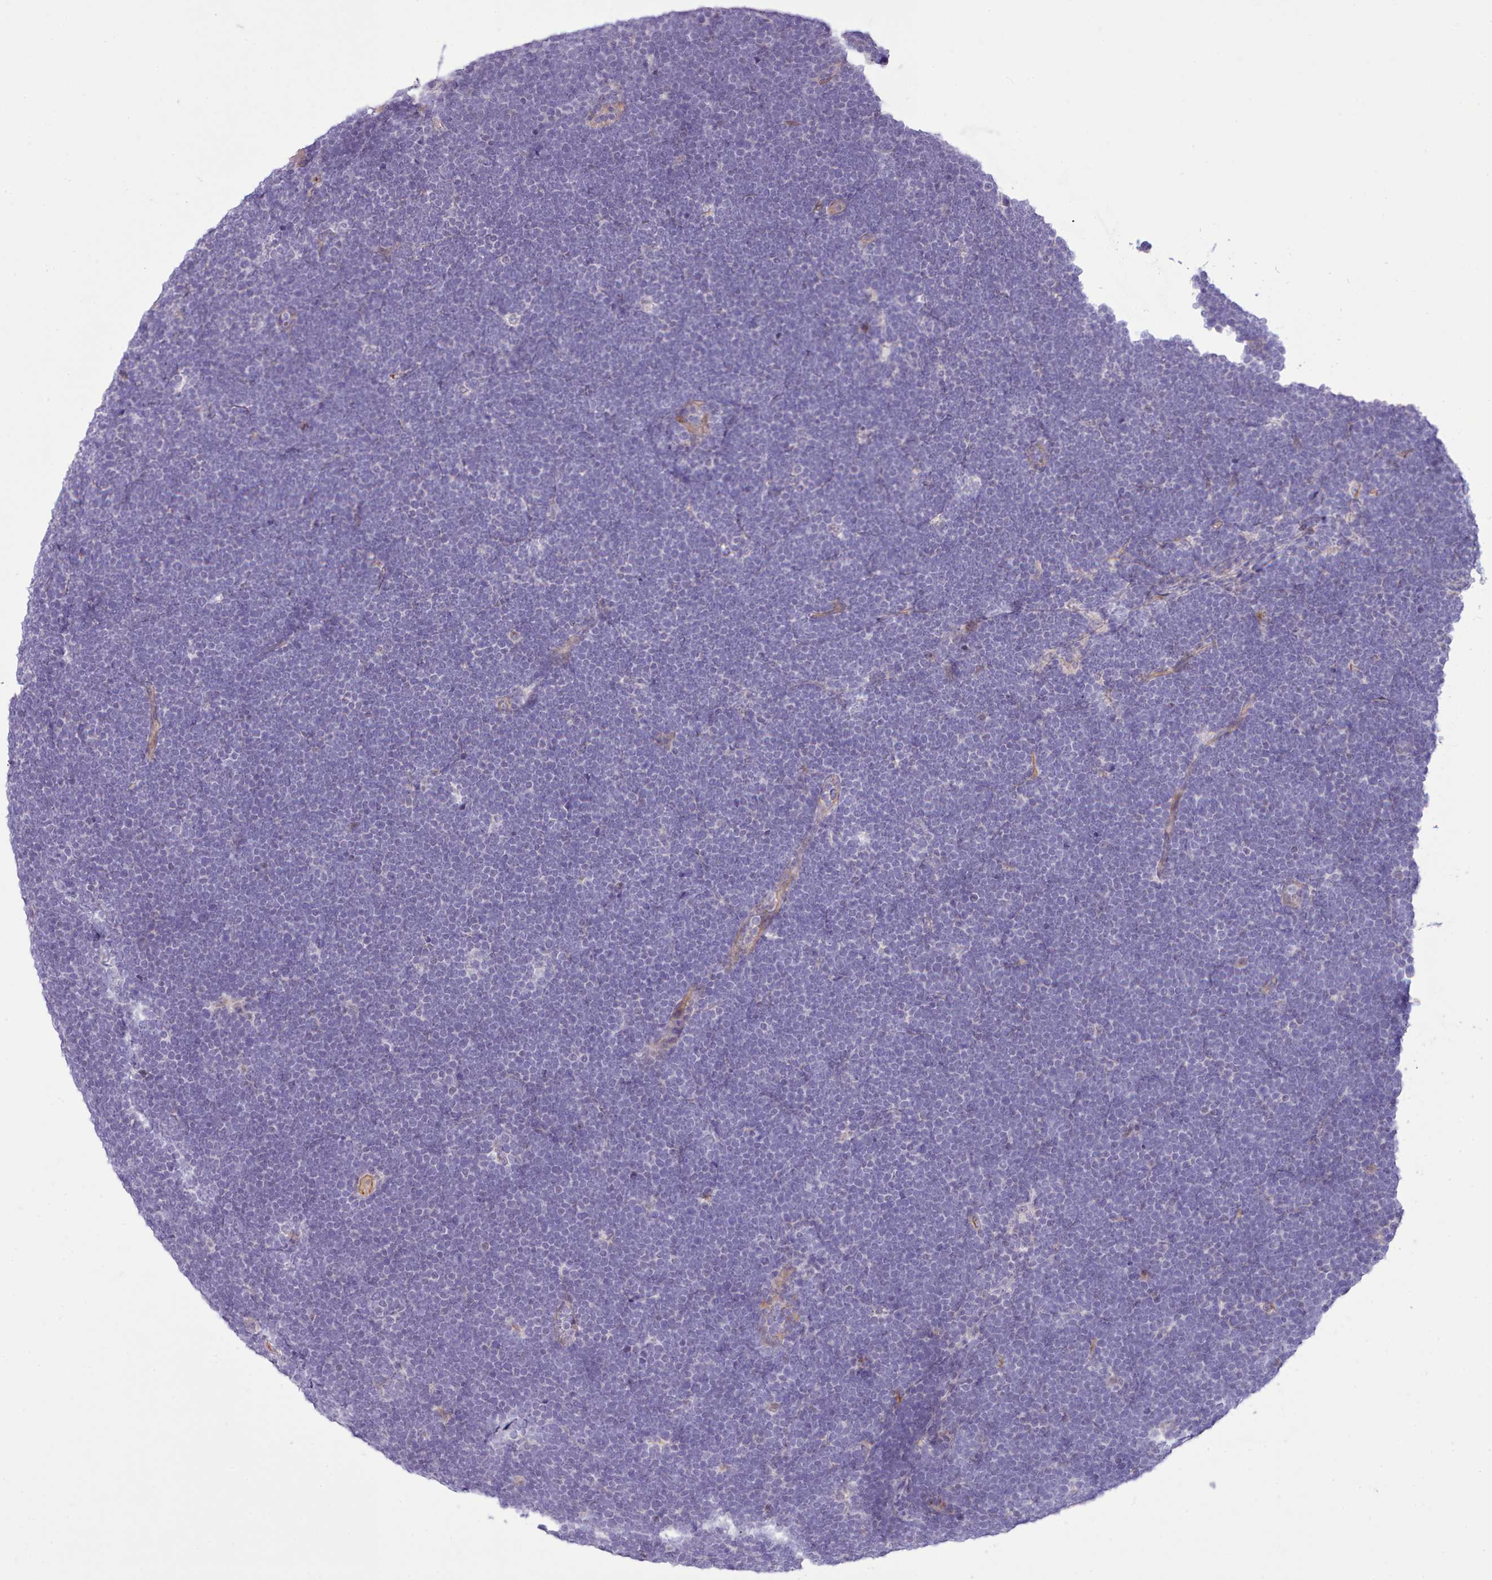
{"staining": {"intensity": "negative", "quantity": "none", "location": "none"}, "tissue": "lymphoma", "cell_type": "Tumor cells", "image_type": "cancer", "snomed": [{"axis": "morphology", "description": "Malignant lymphoma, non-Hodgkin's type, High grade"}, {"axis": "topography", "description": "Lymph node"}], "caption": "The photomicrograph displays no staining of tumor cells in malignant lymphoma, non-Hodgkin's type (high-grade). (Brightfield microscopy of DAB immunohistochemistry (IHC) at high magnification).", "gene": "CYP2A13", "patient": {"sex": "male", "age": 13}}